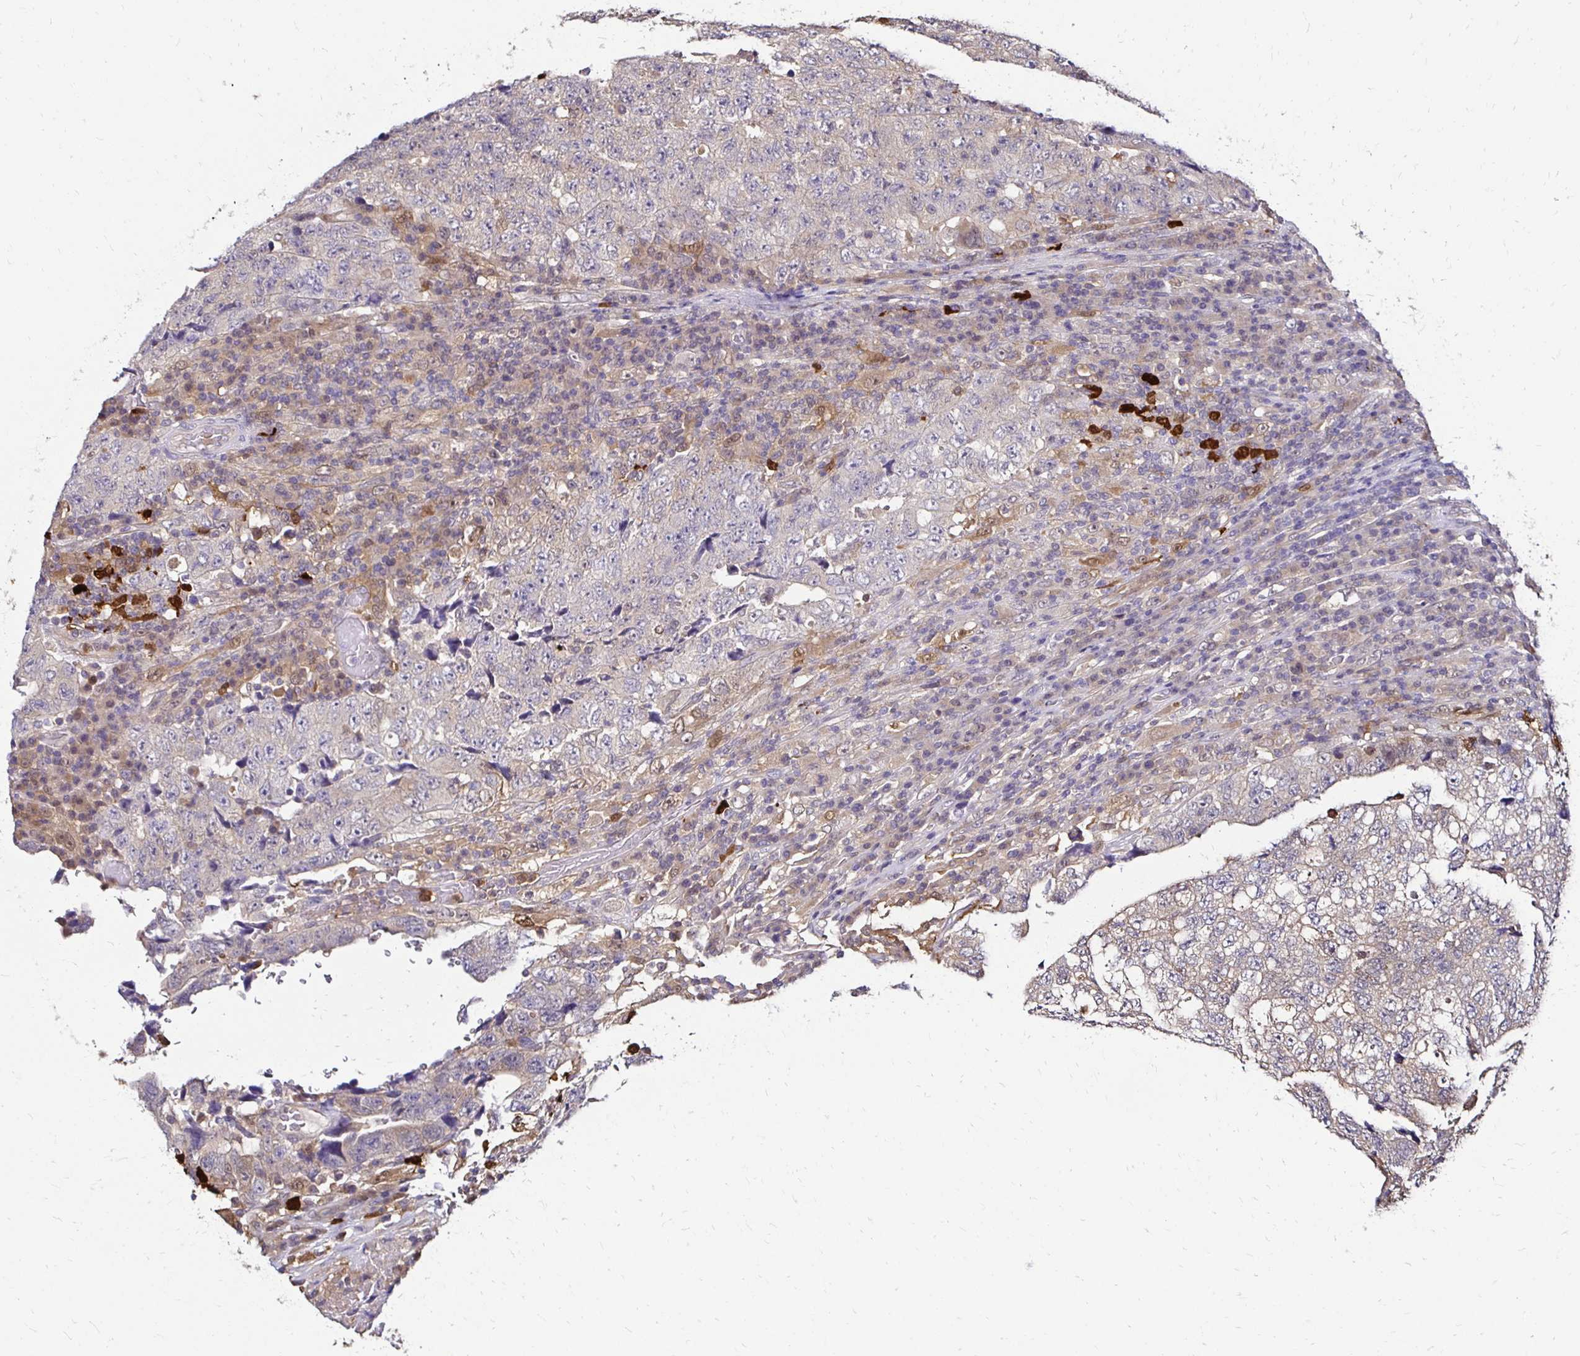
{"staining": {"intensity": "negative", "quantity": "none", "location": "none"}, "tissue": "testis cancer", "cell_type": "Tumor cells", "image_type": "cancer", "snomed": [{"axis": "morphology", "description": "Necrosis, NOS"}, {"axis": "morphology", "description": "Carcinoma, Embryonal, NOS"}, {"axis": "topography", "description": "Testis"}], "caption": "The image reveals no staining of tumor cells in testis cancer (embryonal carcinoma).", "gene": "TXN", "patient": {"sex": "male", "age": 19}}